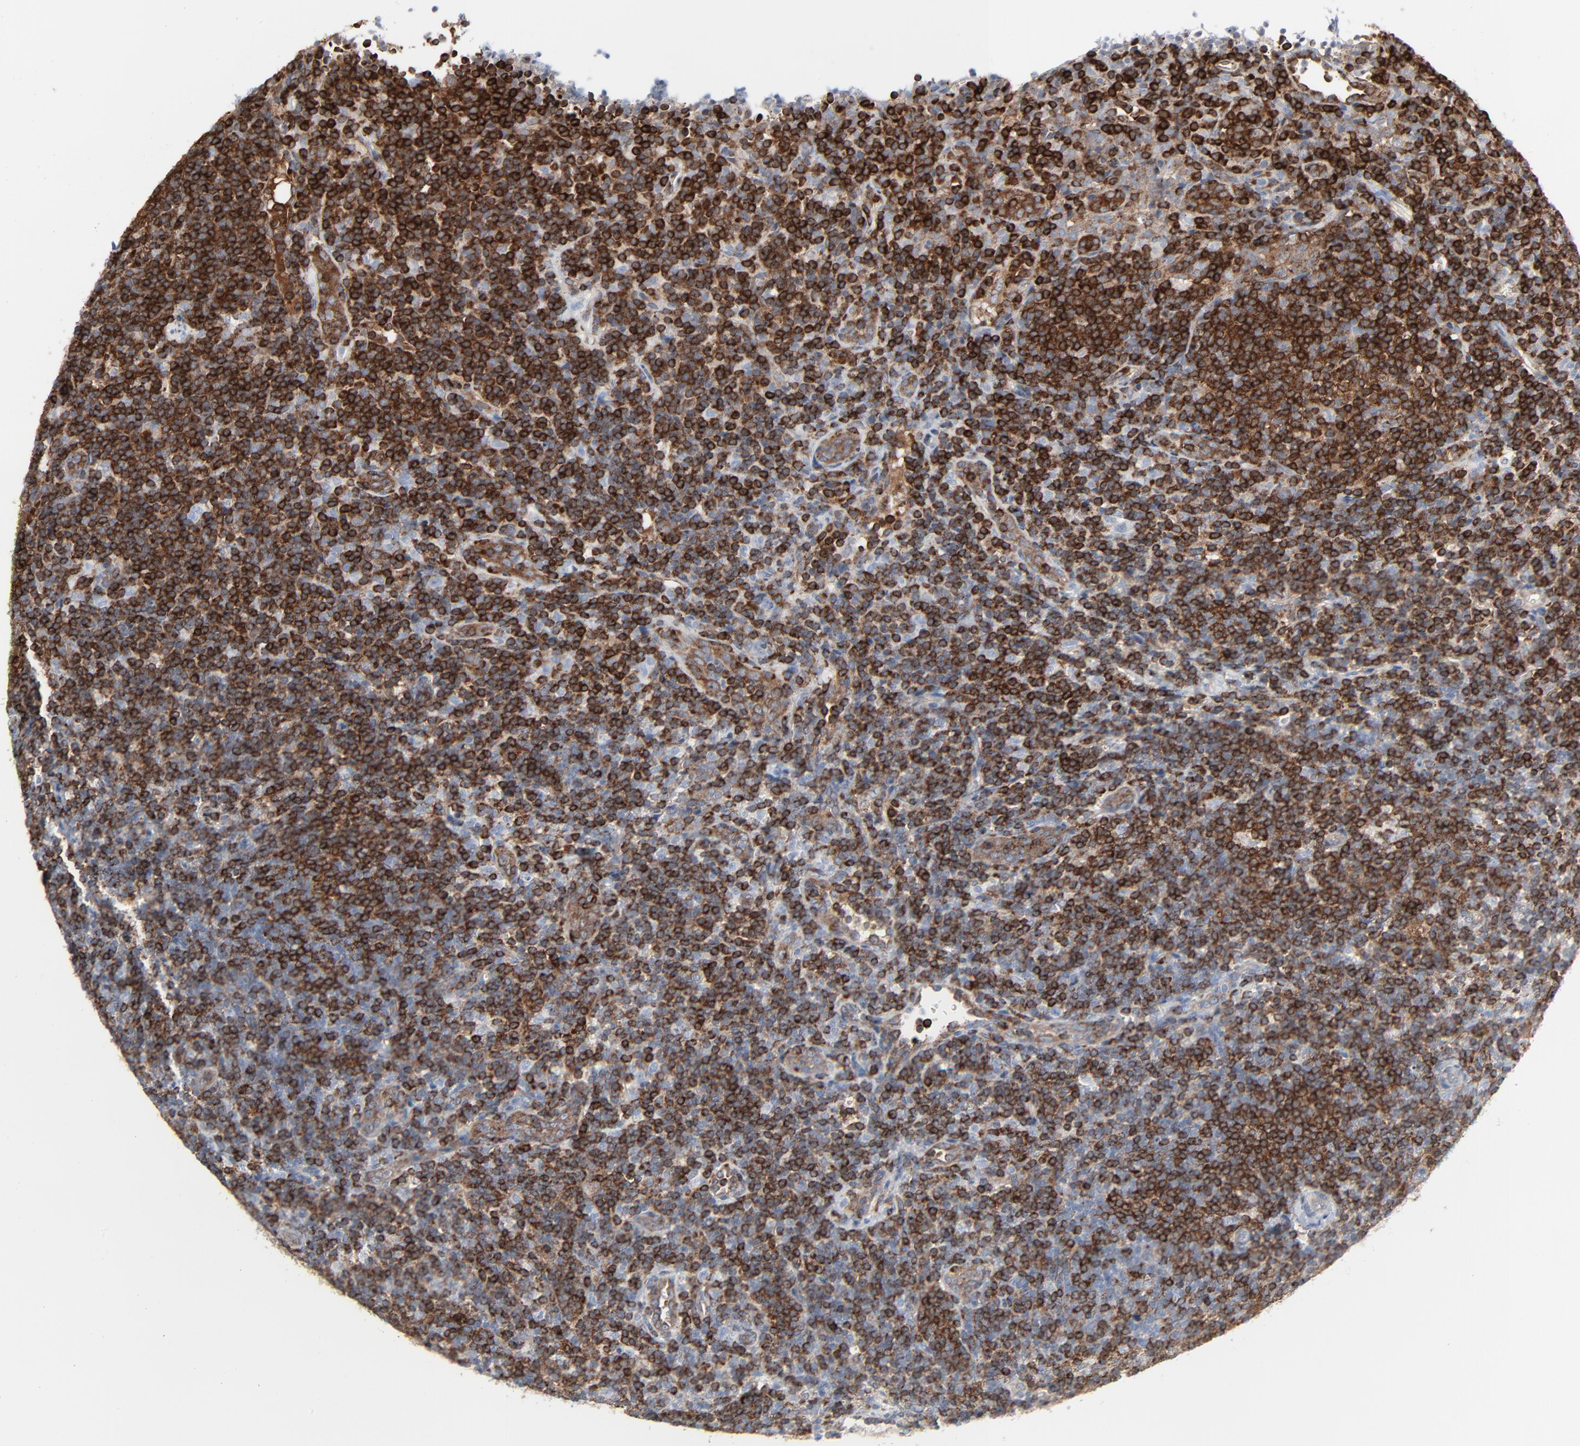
{"staining": {"intensity": "strong", "quantity": ">75%", "location": "nuclear"}, "tissue": "lymphoma", "cell_type": "Tumor cells", "image_type": "cancer", "snomed": [{"axis": "morphology", "description": "Malignant lymphoma, non-Hodgkin's type, Low grade"}, {"axis": "topography", "description": "Lymph node"}], "caption": "A brown stain highlights strong nuclear expression of a protein in human low-grade malignant lymphoma, non-Hodgkin's type tumor cells.", "gene": "OPTN", "patient": {"sex": "female", "age": 76}}